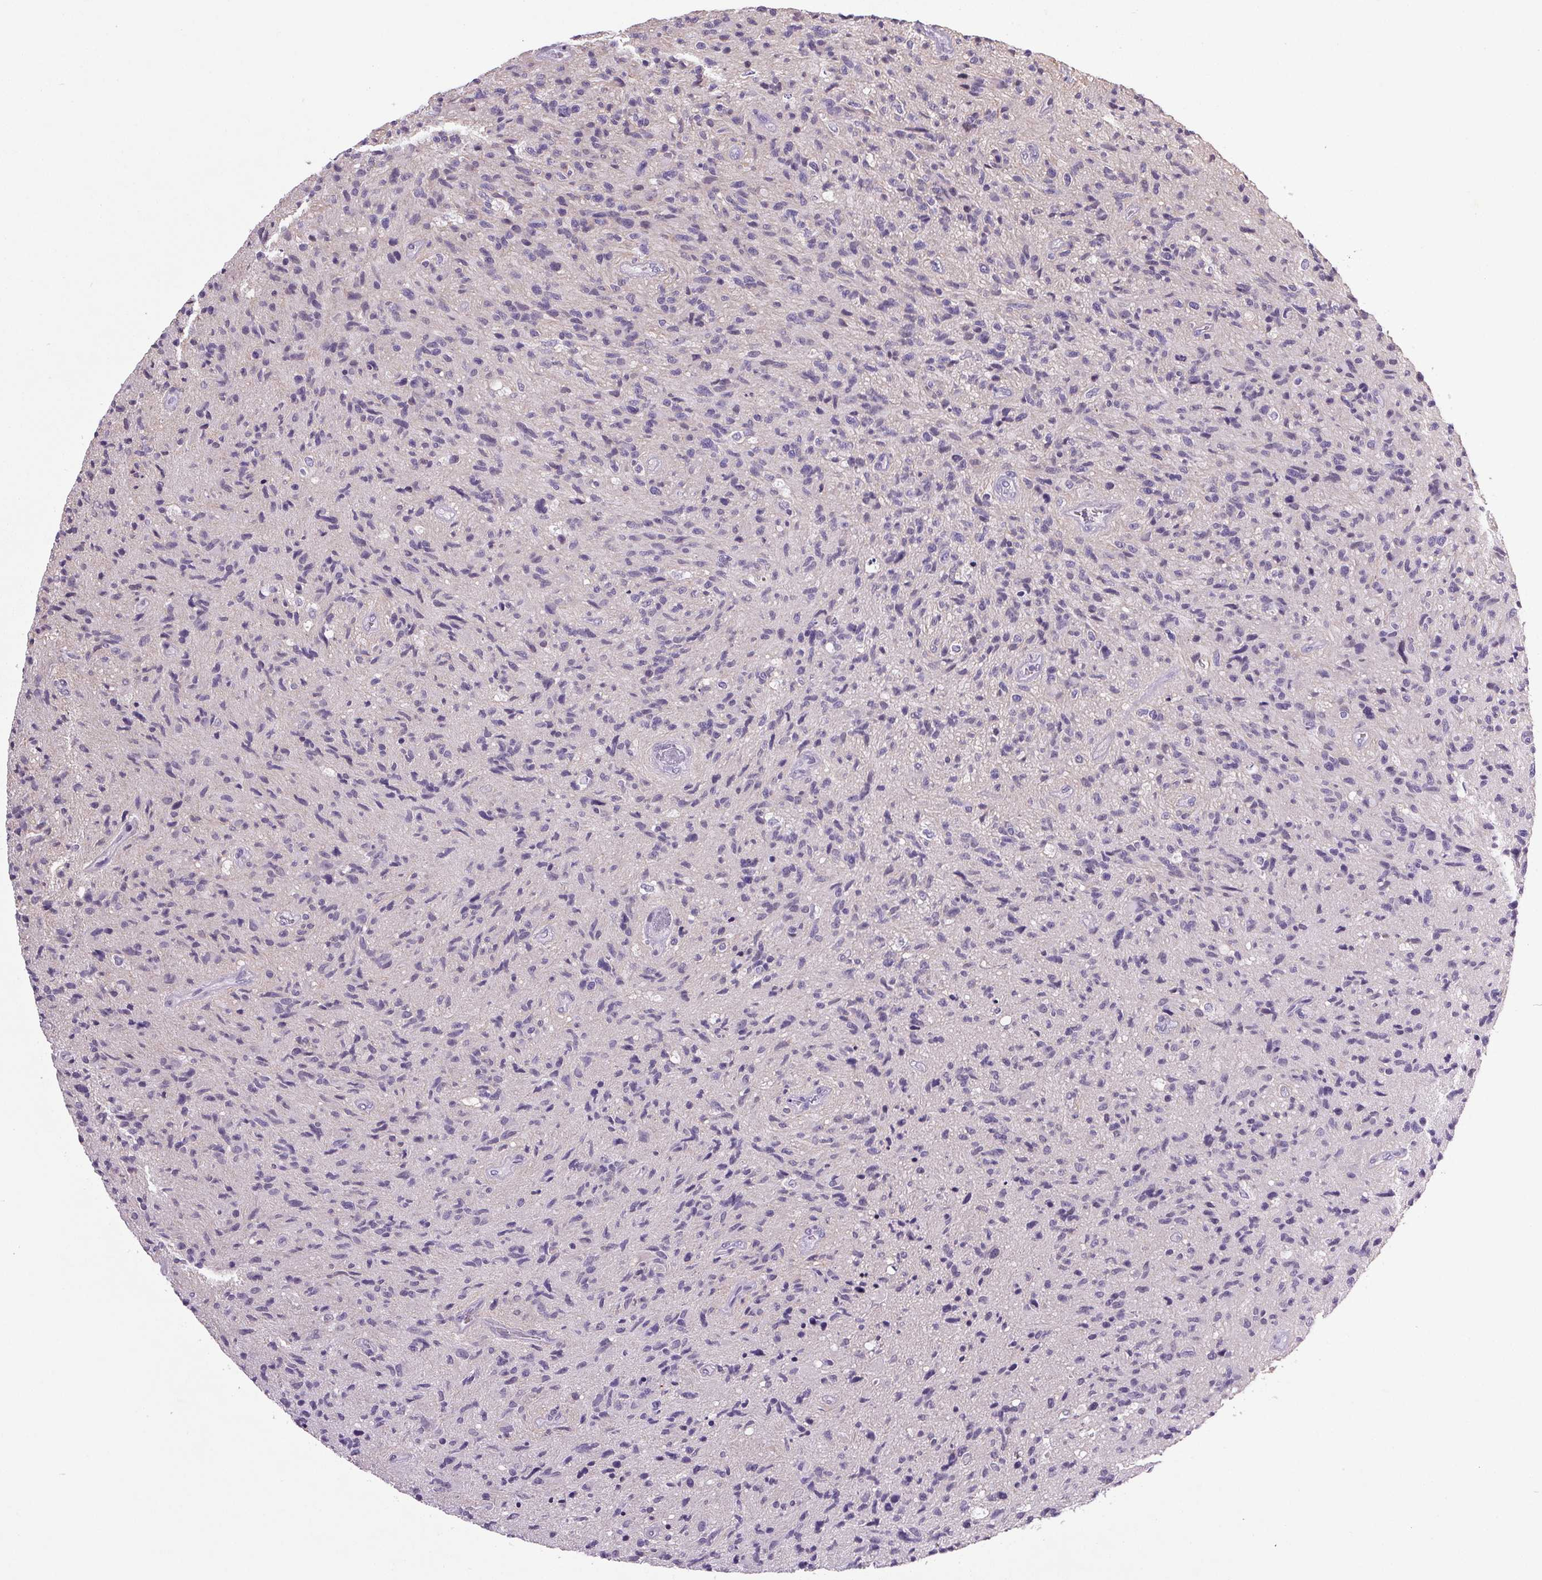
{"staining": {"intensity": "negative", "quantity": "none", "location": "none"}, "tissue": "glioma", "cell_type": "Tumor cells", "image_type": "cancer", "snomed": [{"axis": "morphology", "description": "Glioma, malignant, High grade"}, {"axis": "topography", "description": "Brain"}], "caption": "The IHC histopathology image has no significant positivity in tumor cells of high-grade glioma (malignant) tissue.", "gene": "TRDN", "patient": {"sex": "male", "age": 54}}